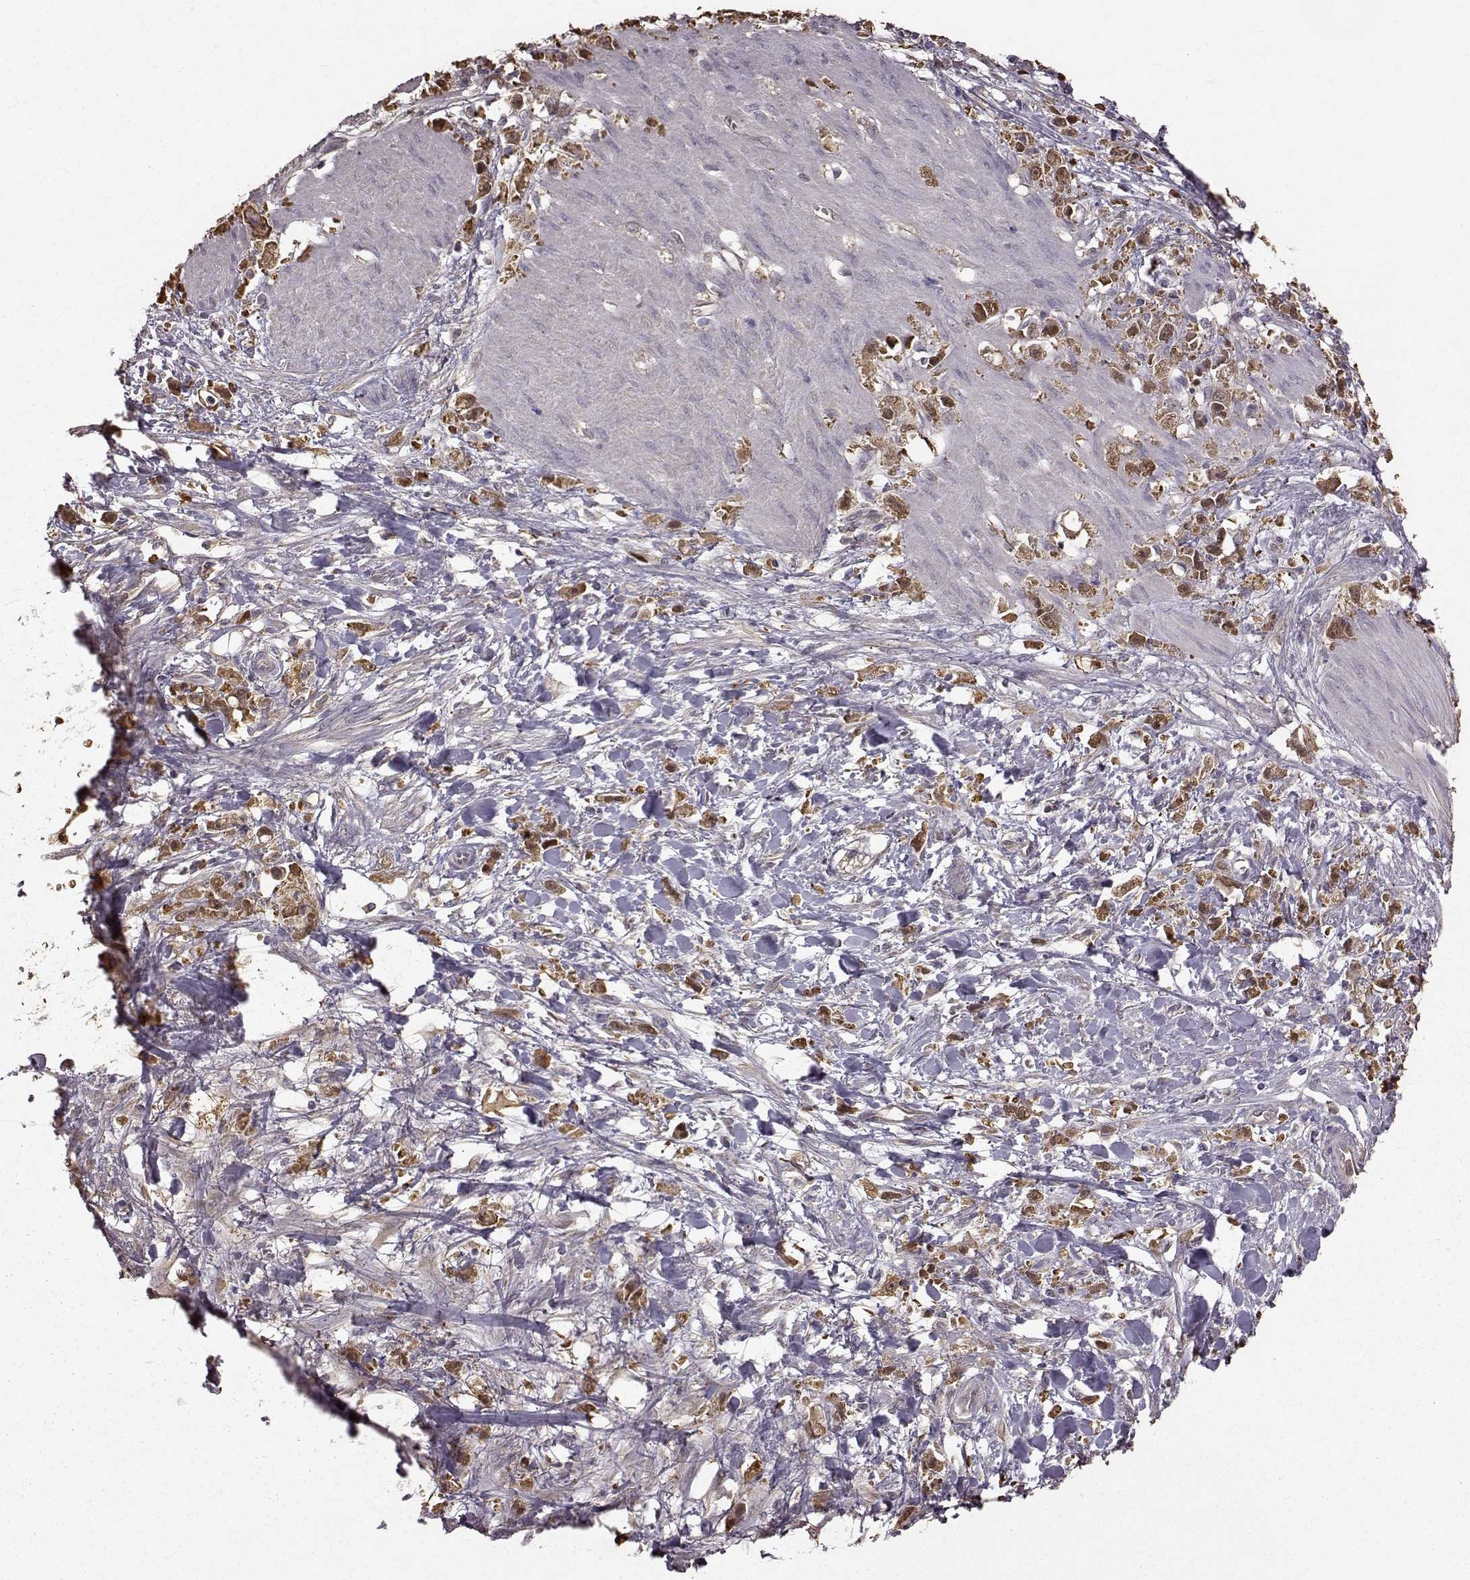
{"staining": {"intensity": "moderate", "quantity": ">75%", "location": "cytoplasmic/membranous"}, "tissue": "stomach cancer", "cell_type": "Tumor cells", "image_type": "cancer", "snomed": [{"axis": "morphology", "description": "Adenocarcinoma, NOS"}, {"axis": "topography", "description": "Stomach"}], "caption": "Immunohistochemical staining of stomach adenocarcinoma reveals medium levels of moderate cytoplasmic/membranous protein staining in about >75% of tumor cells. Nuclei are stained in blue.", "gene": "NME1-NME2", "patient": {"sex": "female", "age": 59}}